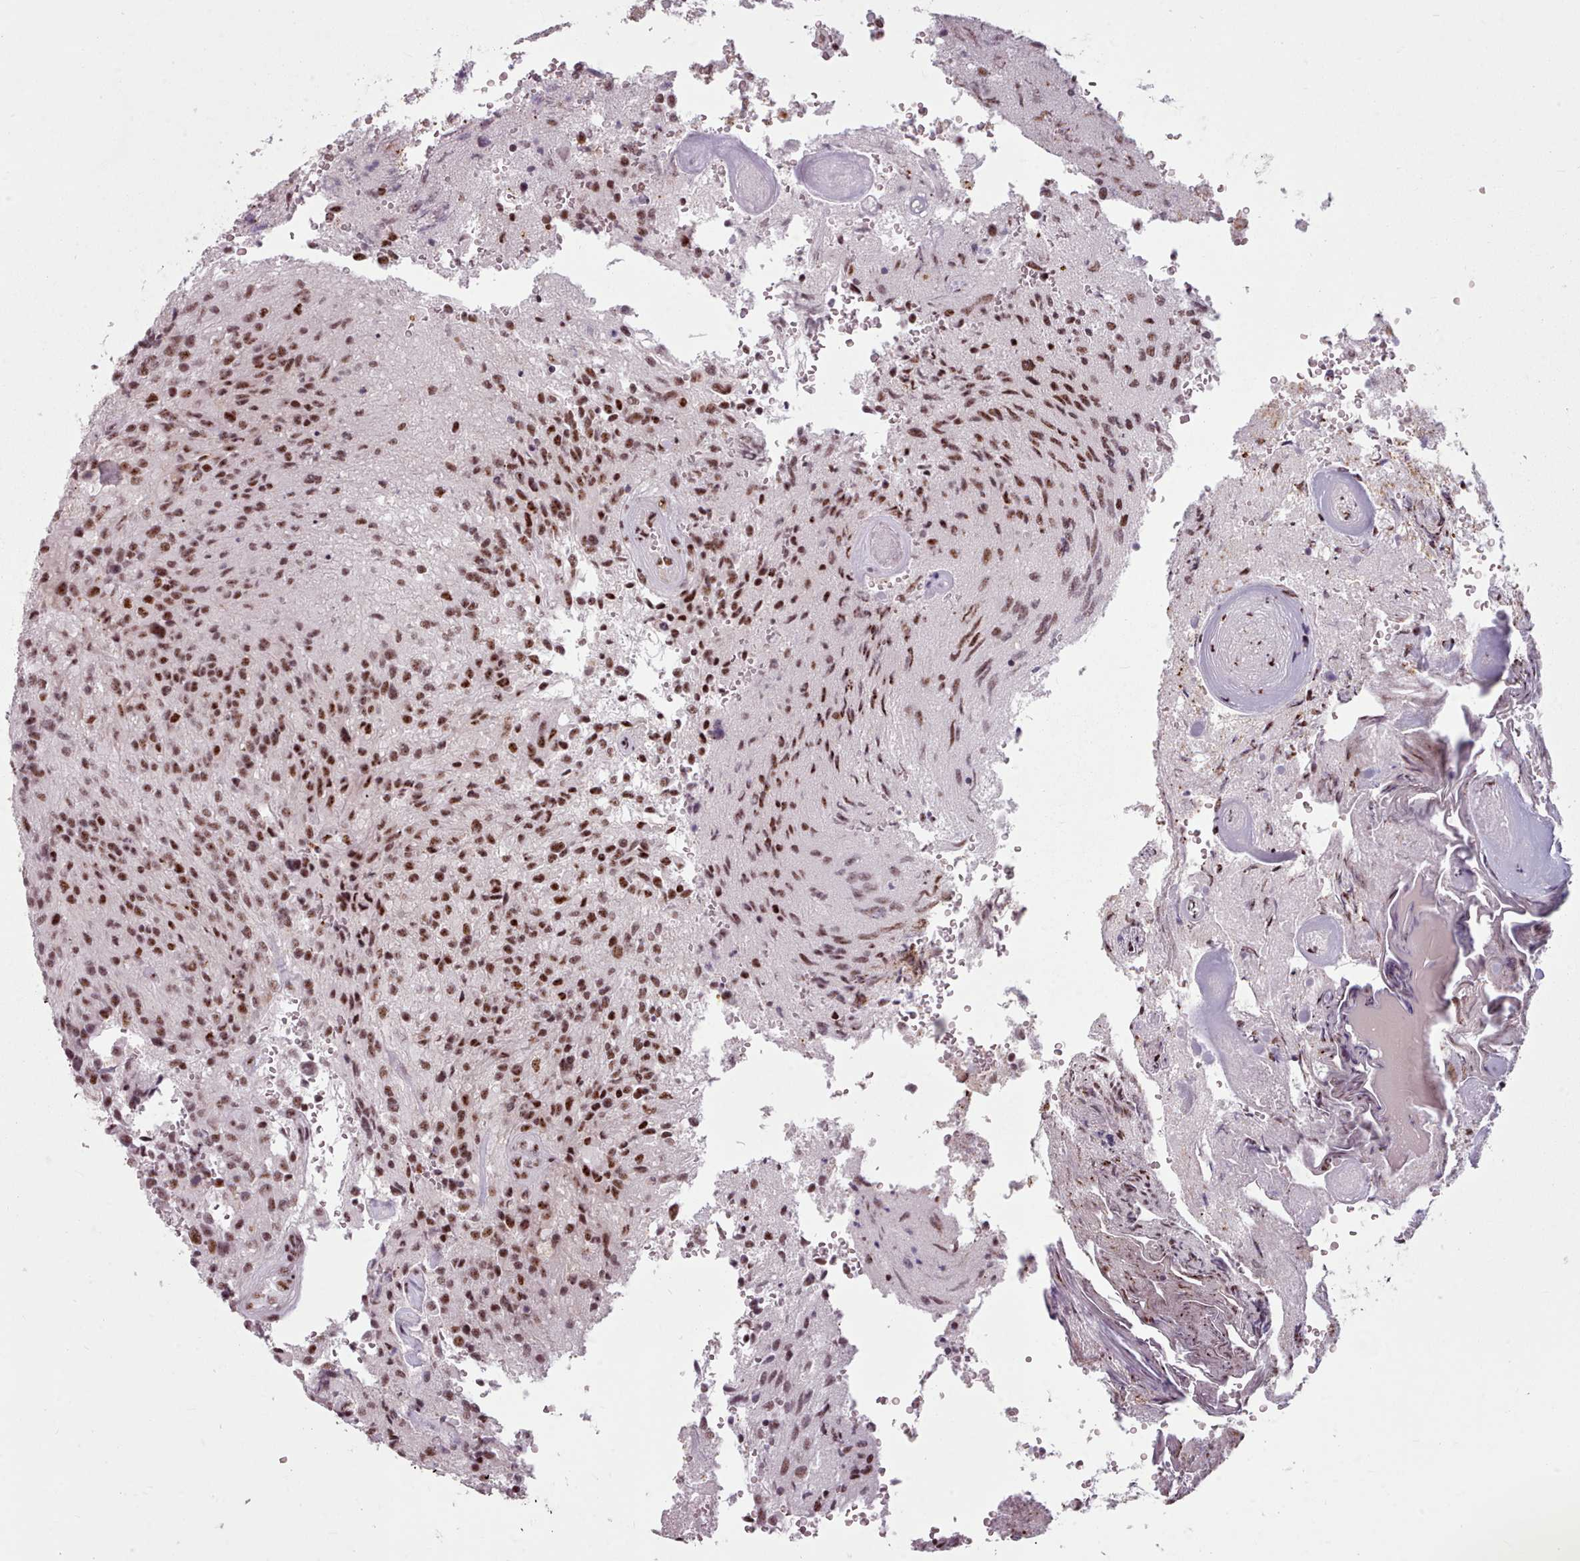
{"staining": {"intensity": "strong", "quantity": ">75%", "location": "nuclear"}, "tissue": "glioma", "cell_type": "Tumor cells", "image_type": "cancer", "snomed": [{"axis": "morphology", "description": "Normal tissue, NOS"}, {"axis": "morphology", "description": "Glioma, malignant, High grade"}, {"axis": "topography", "description": "Cerebral cortex"}], "caption": "IHC of glioma reveals high levels of strong nuclear expression in approximately >75% of tumor cells.", "gene": "SRRM1", "patient": {"sex": "male", "age": 56}}